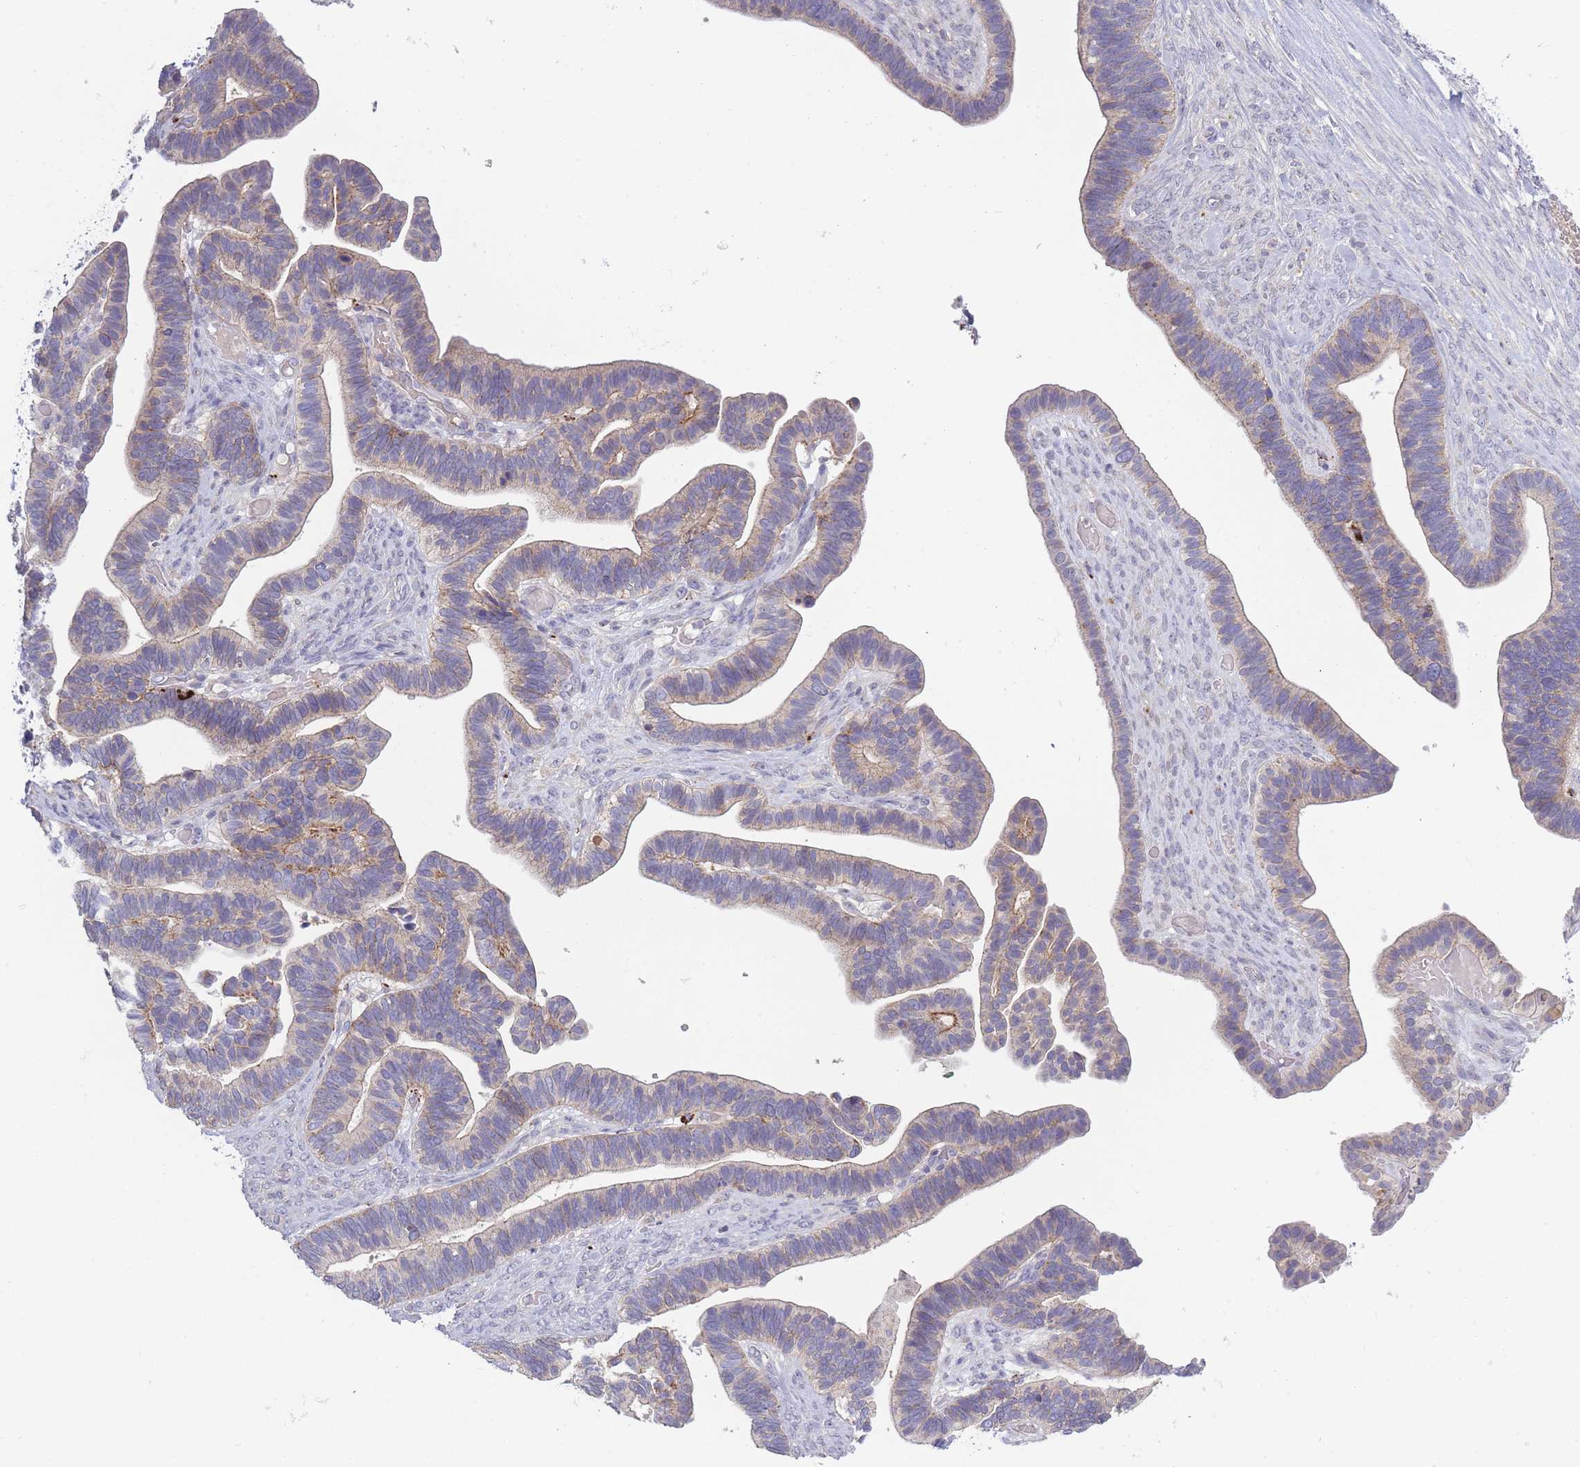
{"staining": {"intensity": "weak", "quantity": "<25%", "location": "cytoplasmic/membranous"}, "tissue": "ovarian cancer", "cell_type": "Tumor cells", "image_type": "cancer", "snomed": [{"axis": "morphology", "description": "Cystadenocarcinoma, serous, NOS"}, {"axis": "topography", "description": "Ovary"}], "caption": "Micrograph shows no protein positivity in tumor cells of ovarian cancer (serous cystadenocarcinoma) tissue.", "gene": "TRIM61", "patient": {"sex": "female", "age": 56}}